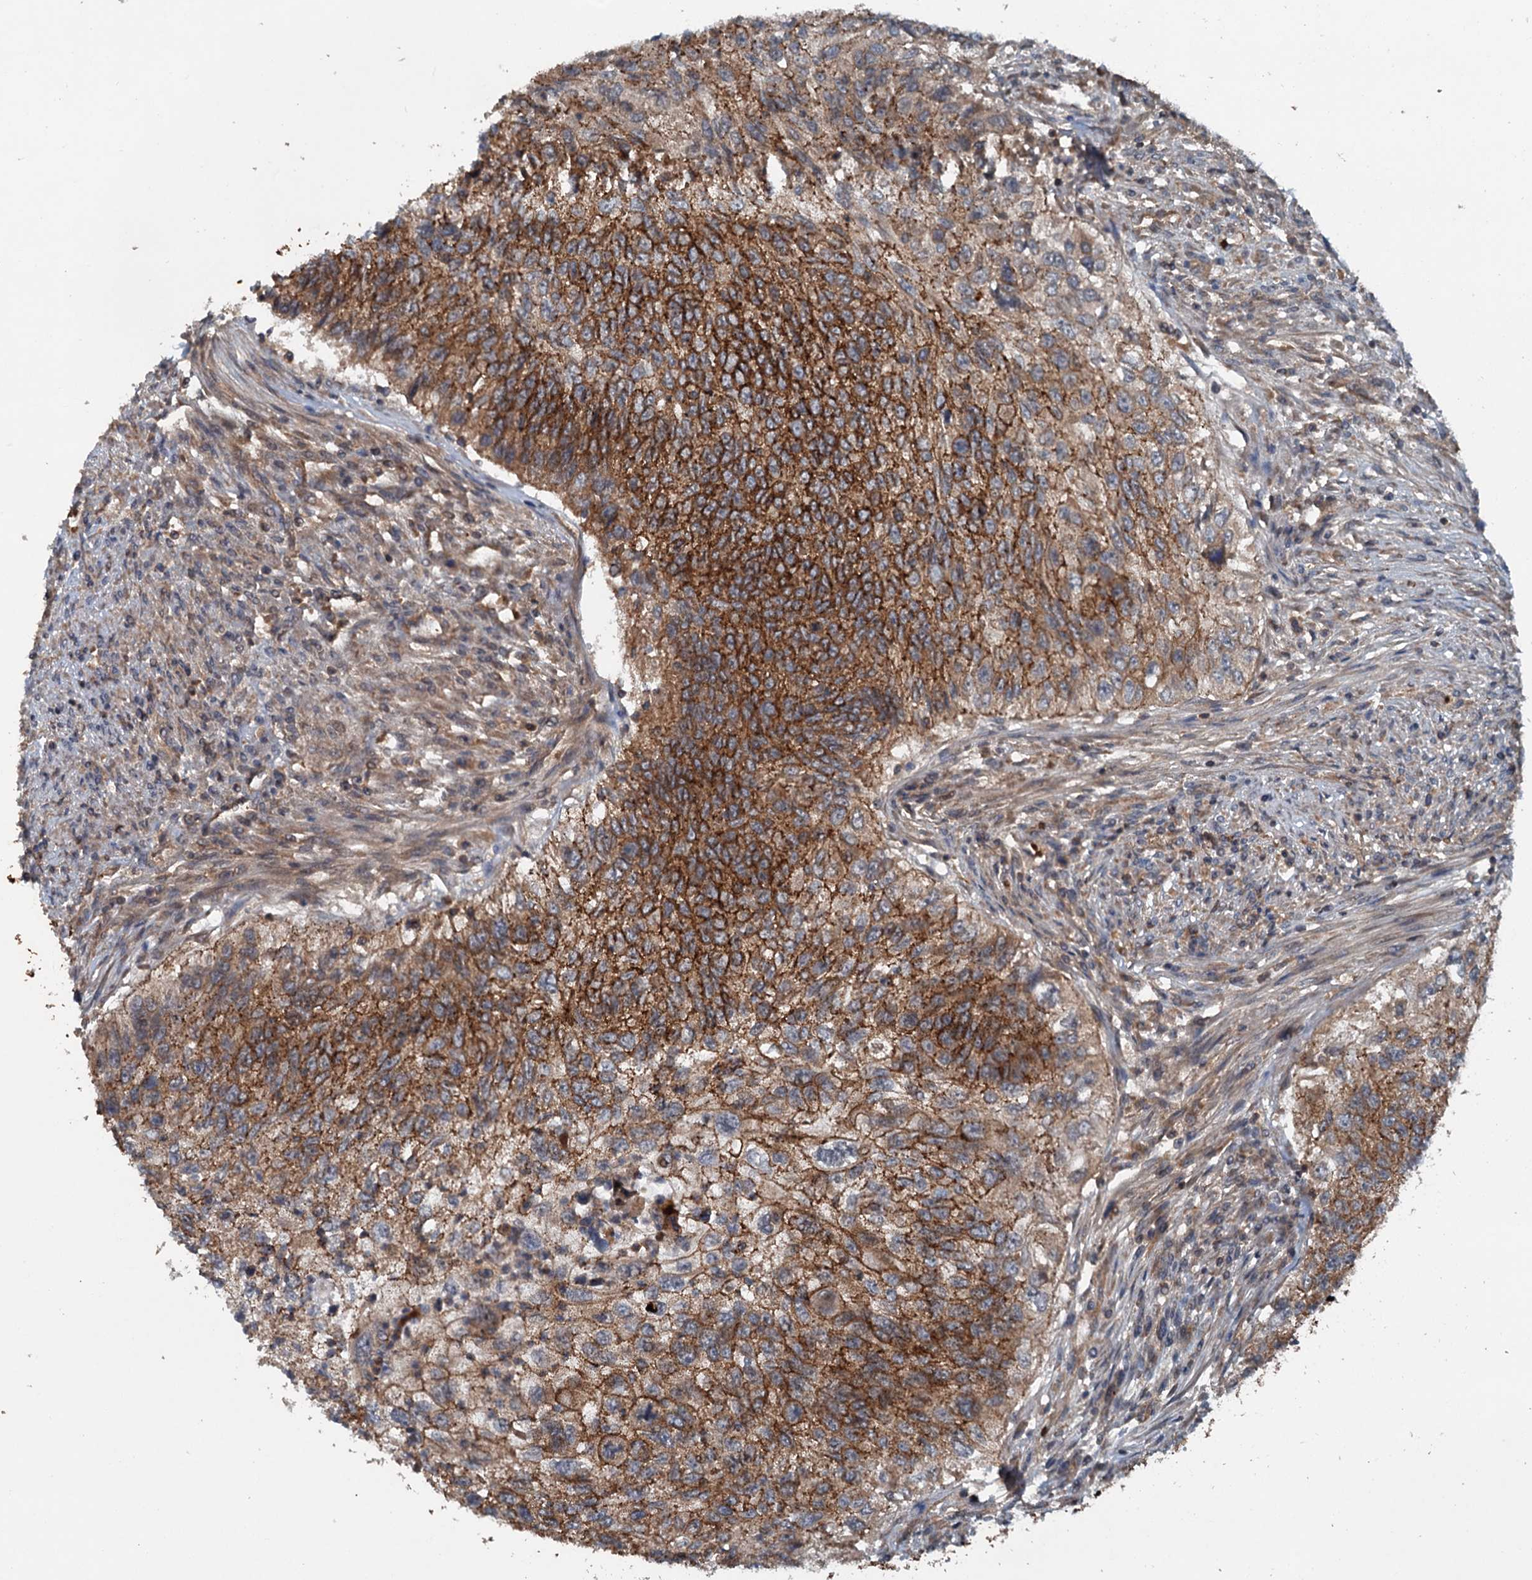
{"staining": {"intensity": "moderate", "quantity": ">75%", "location": "cytoplasmic/membranous"}, "tissue": "urothelial cancer", "cell_type": "Tumor cells", "image_type": "cancer", "snomed": [{"axis": "morphology", "description": "Urothelial carcinoma, High grade"}, {"axis": "topography", "description": "Urinary bladder"}], "caption": "Immunohistochemical staining of high-grade urothelial carcinoma shows medium levels of moderate cytoplasmic/membranous staining in about >75% of tumor cells.", "gene": "N4BP2L2", "patient": {"sex": "female", "age": 60}}